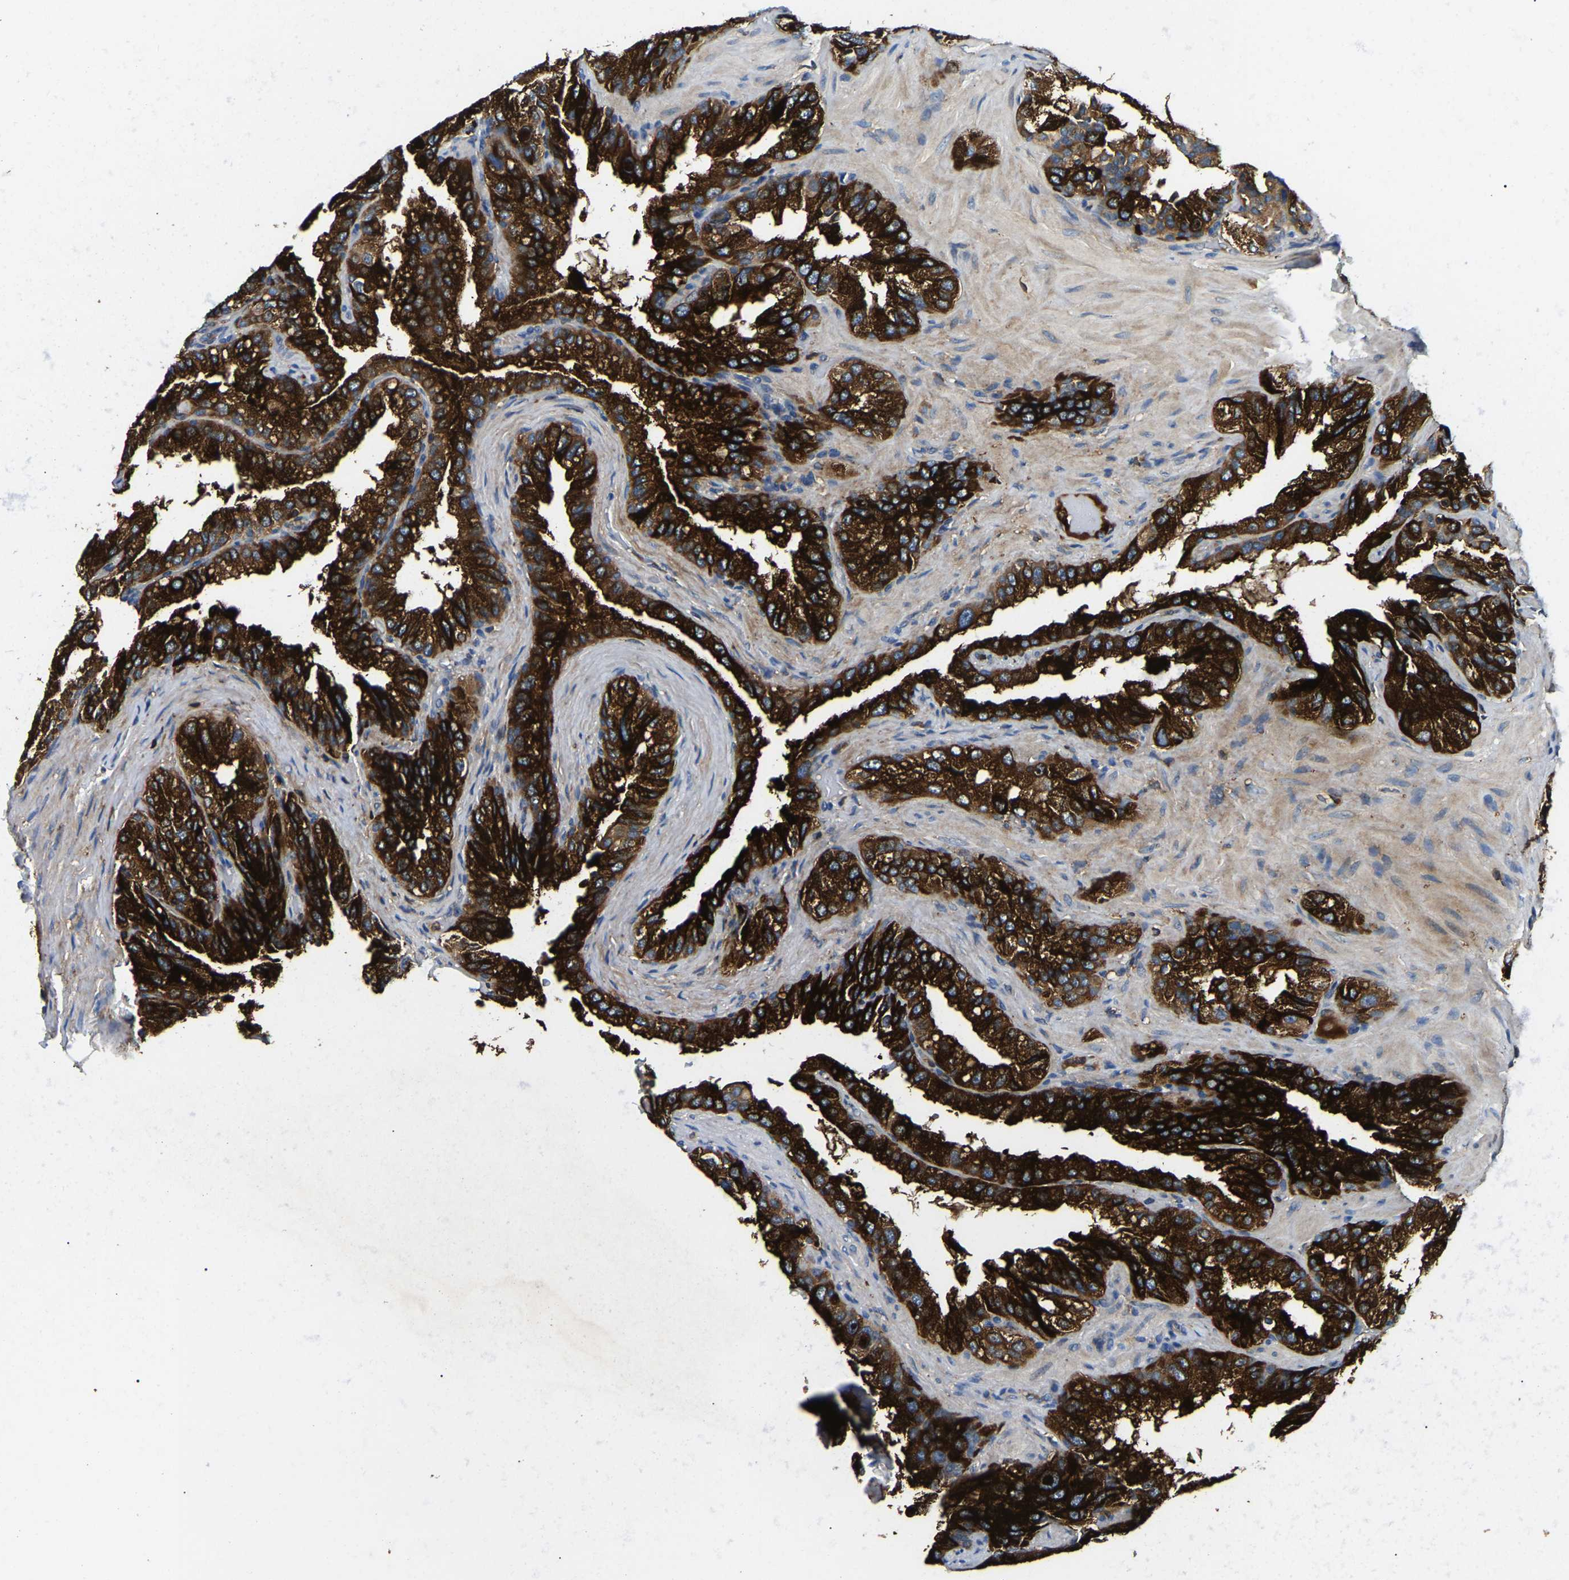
{"staining": {"intensity": "strong", "quantity": ">75%", "location": "cytoplasmic/membranous"}, "tissue": "seminal vesicle", "cell_type": "Glandular cells", "image_type": "normal", "snomed": [{"axis": "morphology", "description": "Normal tissue, NOS"}, {"axis": "topography", "description": "Seminal veicle"}], "caption": "Benign seminal vesicle was stained to show a protein in brown. There is high levels of strong cytoplasmic/membranous positivity in about >75% of glandular cells. (Brightfield microscopy of DAB IHC at high magnification).", "gene": "SMPD2", "patient": {"sex": "male", "age": 68}}